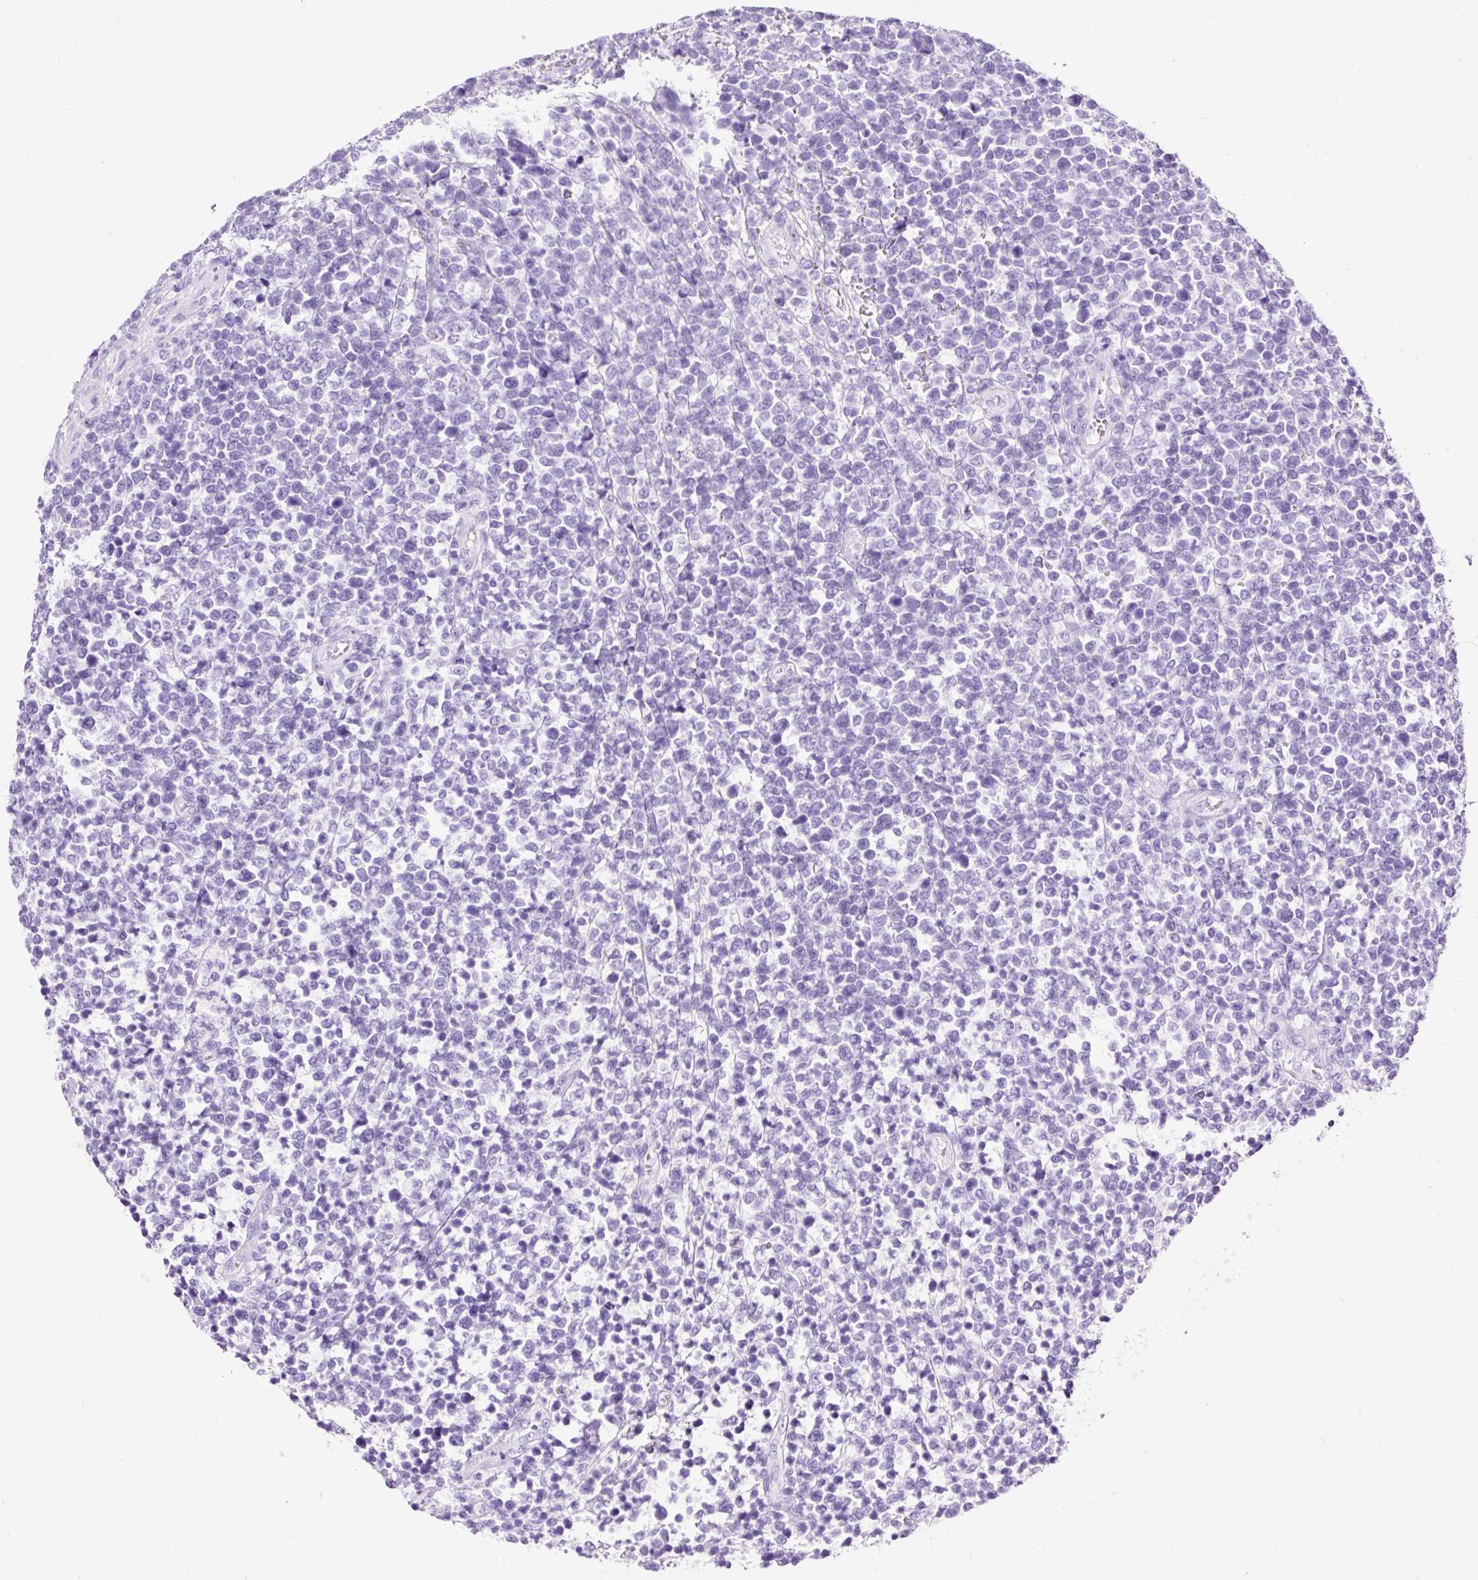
{"staining": {"intensity": "negative", "quantity": "none", "location": "none"}, "tissue": "lymphoma", "cell_type": "Tumor cells", "image_type": "cancer", "snomed": [{"axis": "morphology", "description": "Malignant lymphoma, non-Hodgkin's type, High grade"}, {"axis": "topography", "description": "Soft tissue"}], "caption": "Protein analysis of lymphoma shows no significant expression in tumor cells.", "gene": "NTS", "patient": {"sex": "female", "age": 56}}